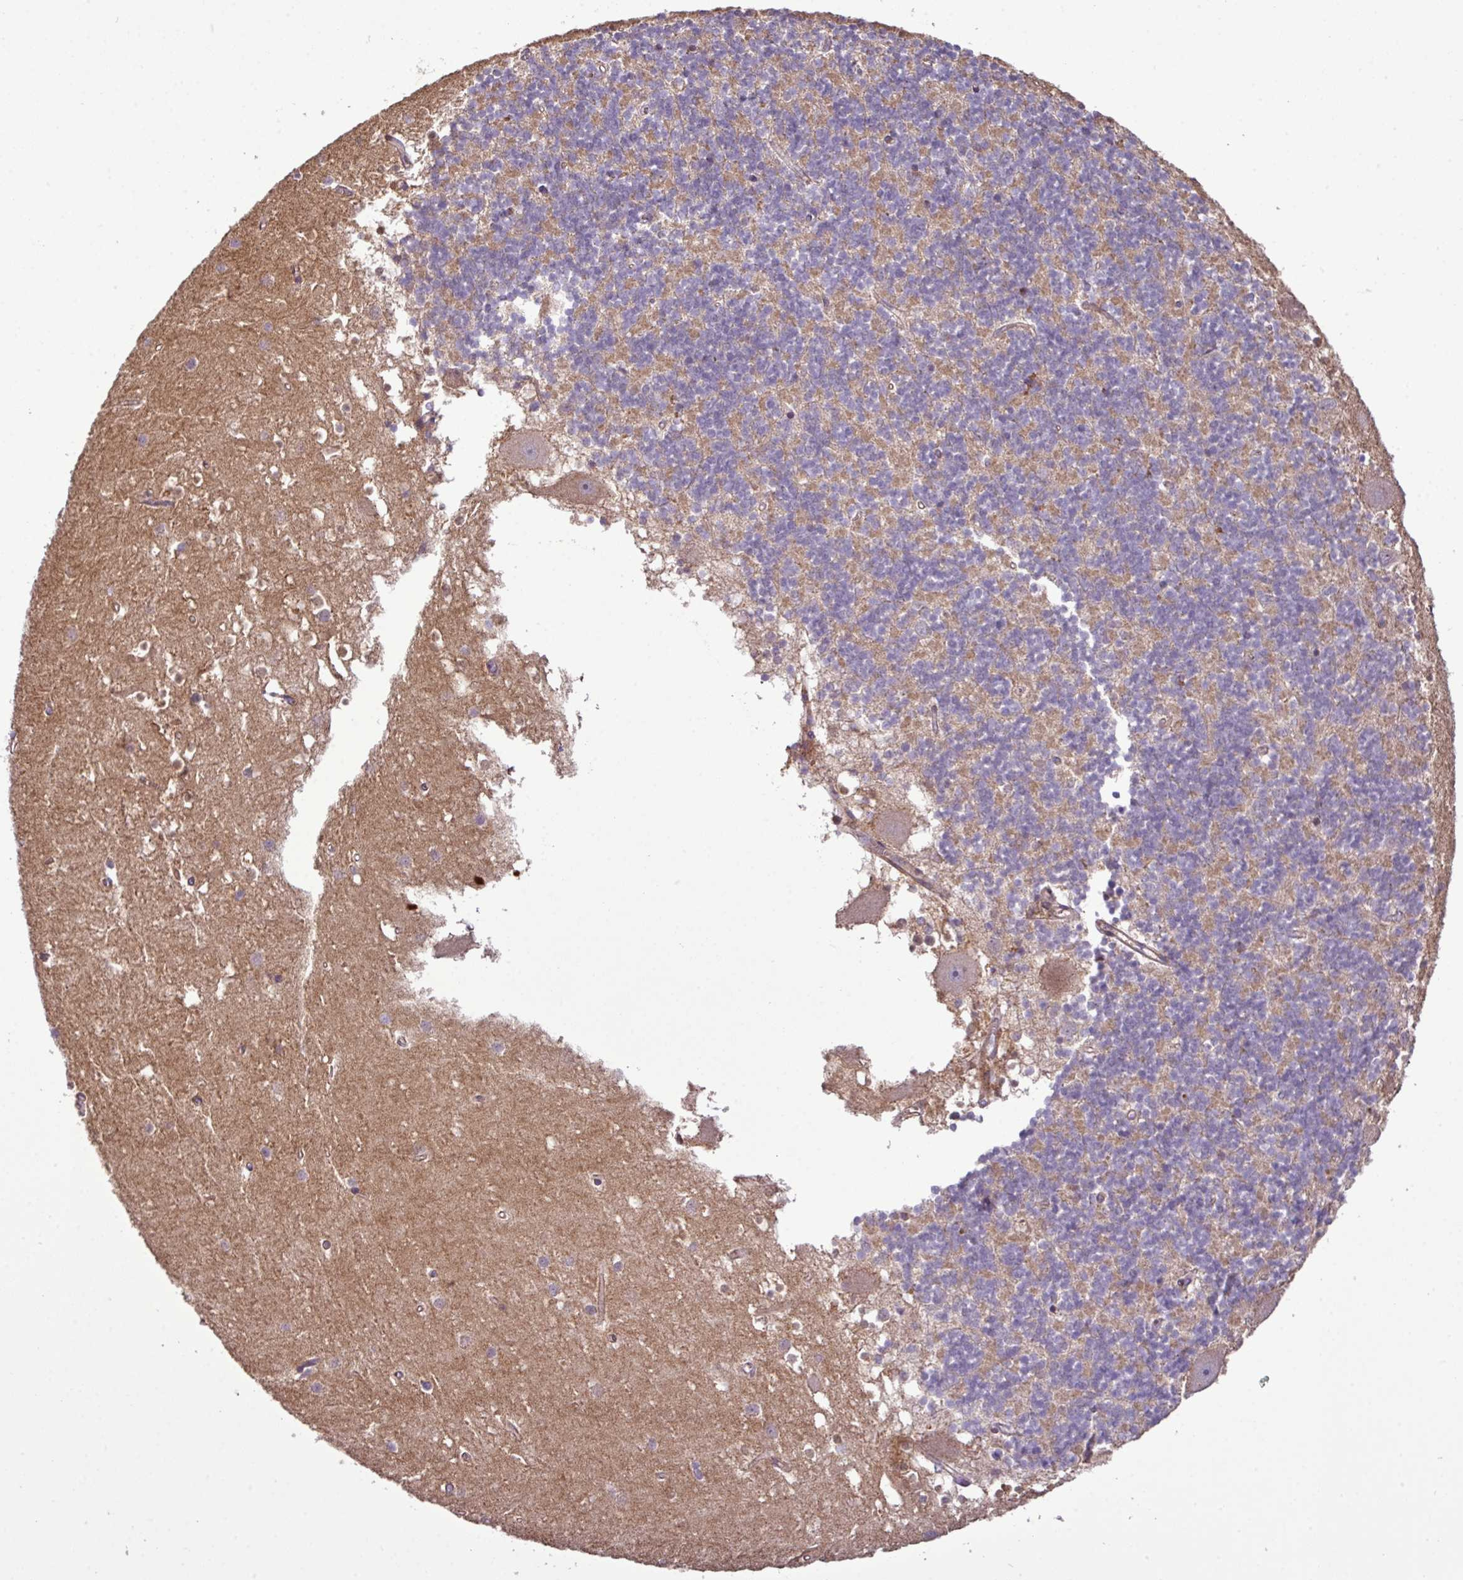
{"staining": {"intensity": "weak", "quantity": "25%-75%", "location": "cytoplasmic/membranous"}, "tissue": "cerebellum", "cell_type": "Cells in granular layer", "image_type": "normal", "snomed": [{"axis": "morphology", "description": "Normal tissue, NOS"}, {"axis": "topography", "description": "Cerebellum"}], "caption": "DAB (3,3'-diaminobenzidine) immunohistochemical staining of benign cerebellum reveals weak cytoplasmic/membranous protein staining in approximately 25%-75% of cells in granular layer. (DAB (3,3'-diaminobenzidine) = brown stain, brightfield microscopy at high magnification).", "gene": "XIAP", "patient": {"sex": "male", "age": 54}}